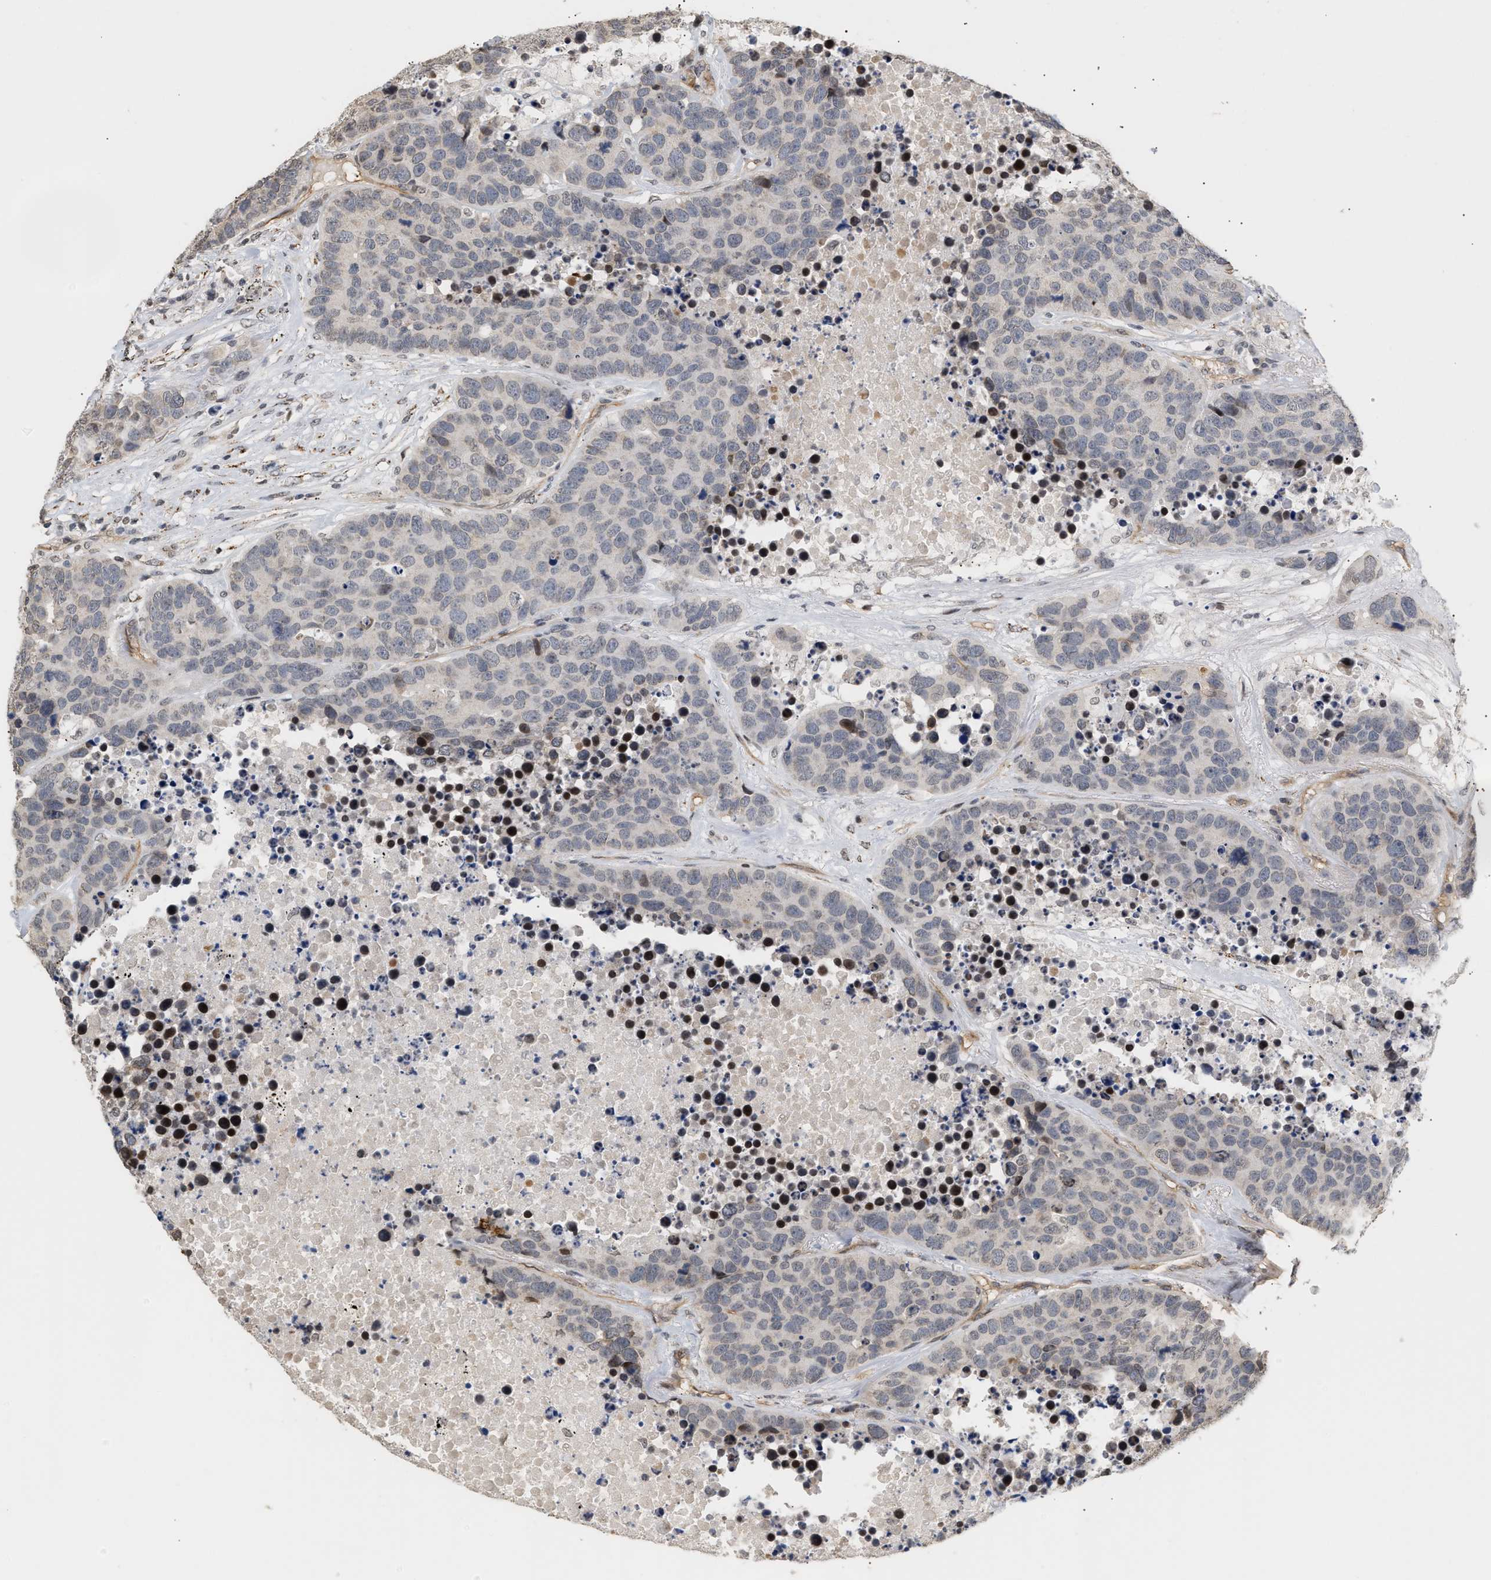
{"staining": {"intensity": "moderate", "quantity": "<25%", "location": "nuclear"}, "tissue": "carcinoid", "cell_type": "Tumor cells", "image_type": "cancer", "snomed": [{"axis": "morphology", "description": "Carcinoid, malignant, NOS"}, {"axis": "topography", "description": "Lung"}], "caption": "Protein analysis of carcinoid tissue demonstrates moderate nuclear positivity in approximately <25% of tumor cells. The staining was performed using DAB (3,3'-diaminobenzidine), with brown indicating positive protein expression. Nuclei are stained blue with hematoxylin.", "gene": "PLXND1", "patient": {"sex": "male", "age": 60}}